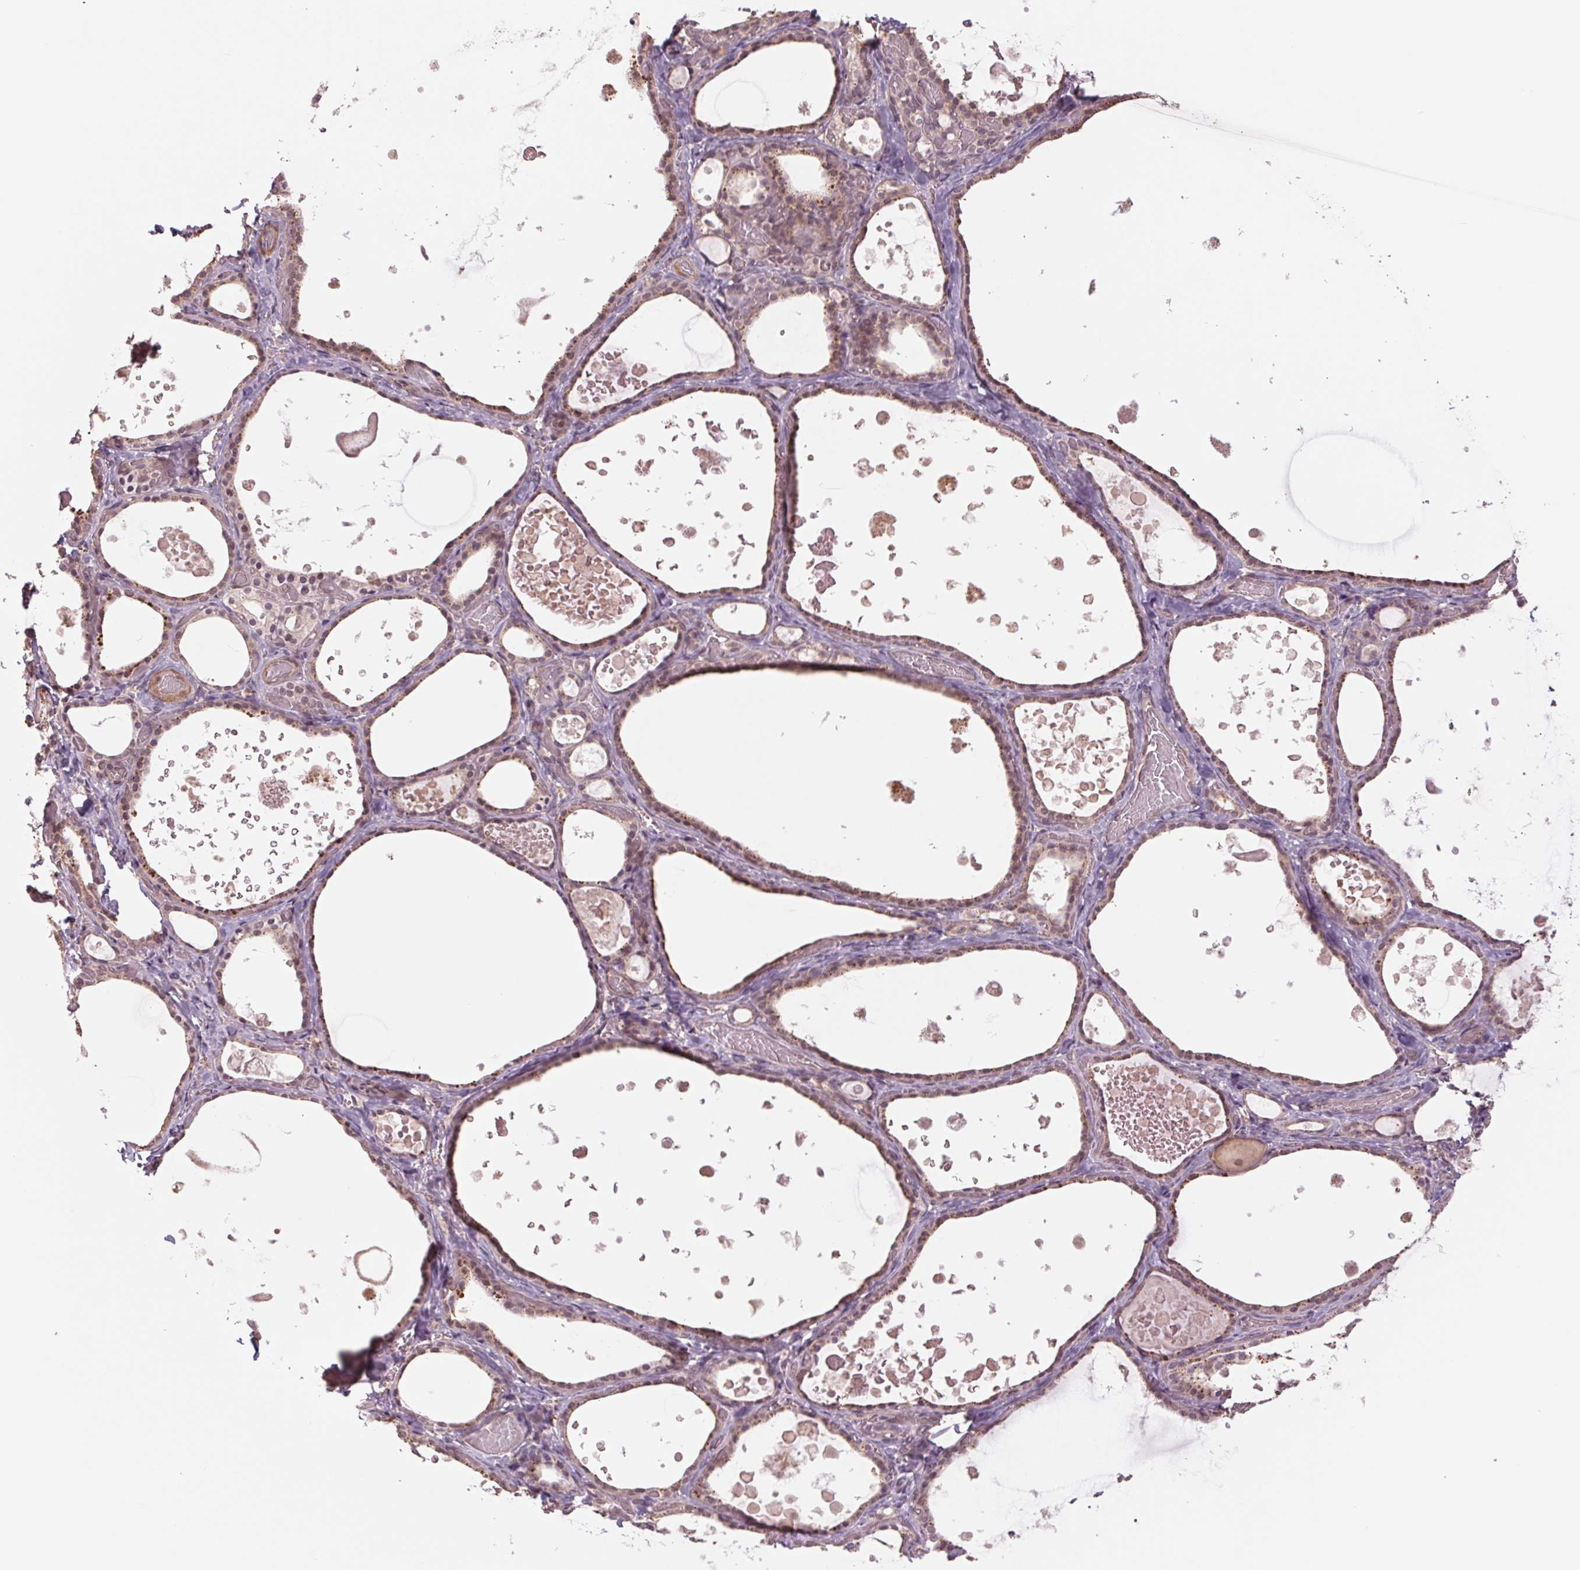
{"staining": {"intensity": "weak", "quantity": "25%-75%", "location": "cytoplasmic/membranous"}, "tissue": "thyroid gland", "cell_type": "Glandular cells", "image_type": "normal", "snomed": [{"axis": "morphology", "description": "Normal tissue, NOS"}, {"axis": "topography", "description": "Thyroid gland"}], "caption": "Unremarkable thyroid gland displays weak cytoplasmic/membranous expression in about 25%-75% of glandular cells The protein is shown in brown color, while the nuclei are stained blue..", "gene": "PPIAL4A", "patient": {"sex": "female", "age": 56}}